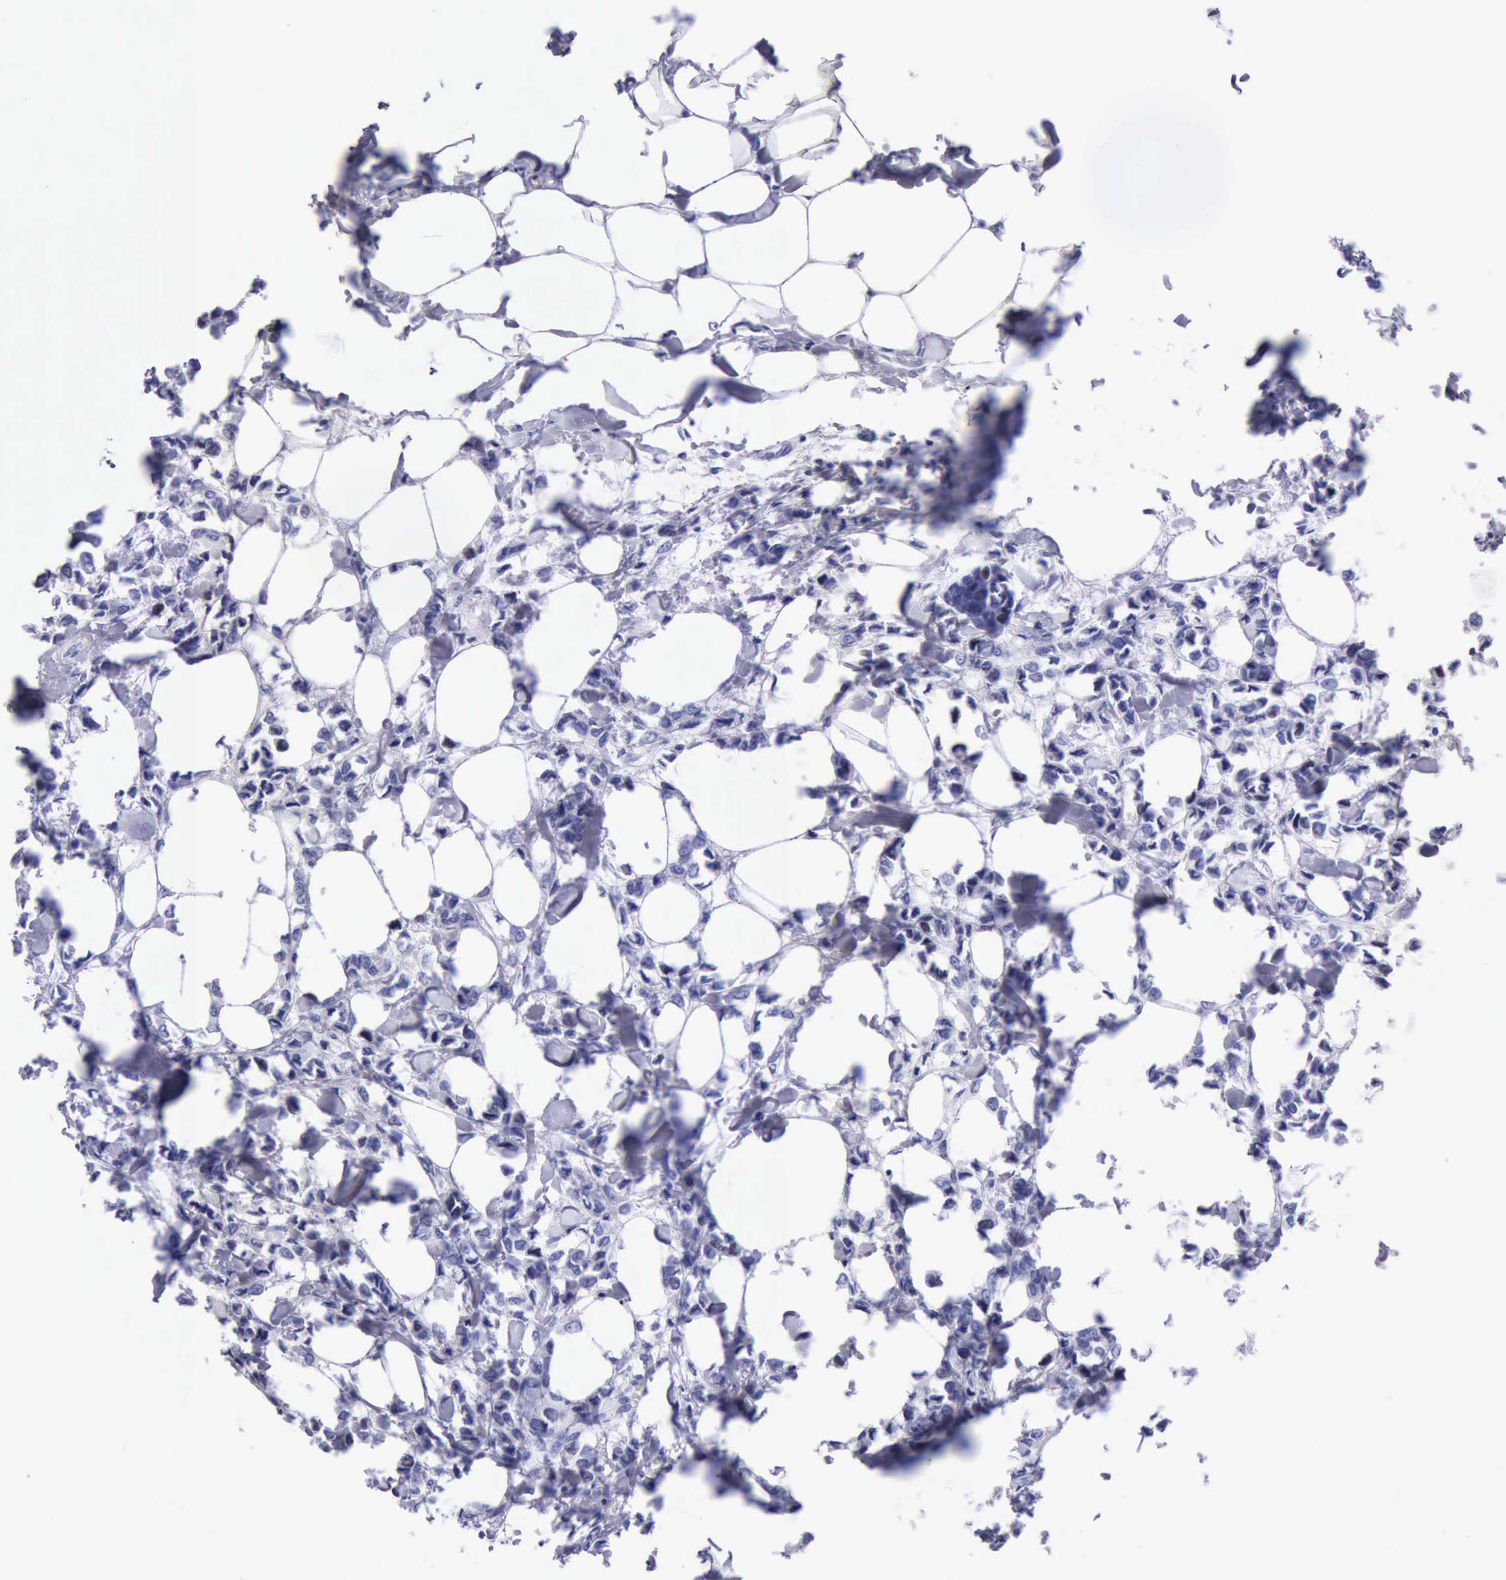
{"staining": {"intensity": "negative", "quantity": "none", "location": "none"}, "tissue": "breast cancer", "cell_type": "Tumor cells", "image_type": "cancer", "snomed": [{"axis": "morphology", "description": "Lobular carcinoma"}, {"axis": "topography", "description": "Breast"}], "caption": "High magnification brightfield microscopy of breast cancer (lobular carcinoma) stained with DAB (brown) and counterstained with hematoxylin (blue): tumor cells show no significant expression. (DAB (3,3'-diaminobenzidine) immunohistochemistry (IHC) visualized using brightfield microscopy, high magnification).", "gene": "MCM2", "patient": {"sex": "female", "age": 51}}